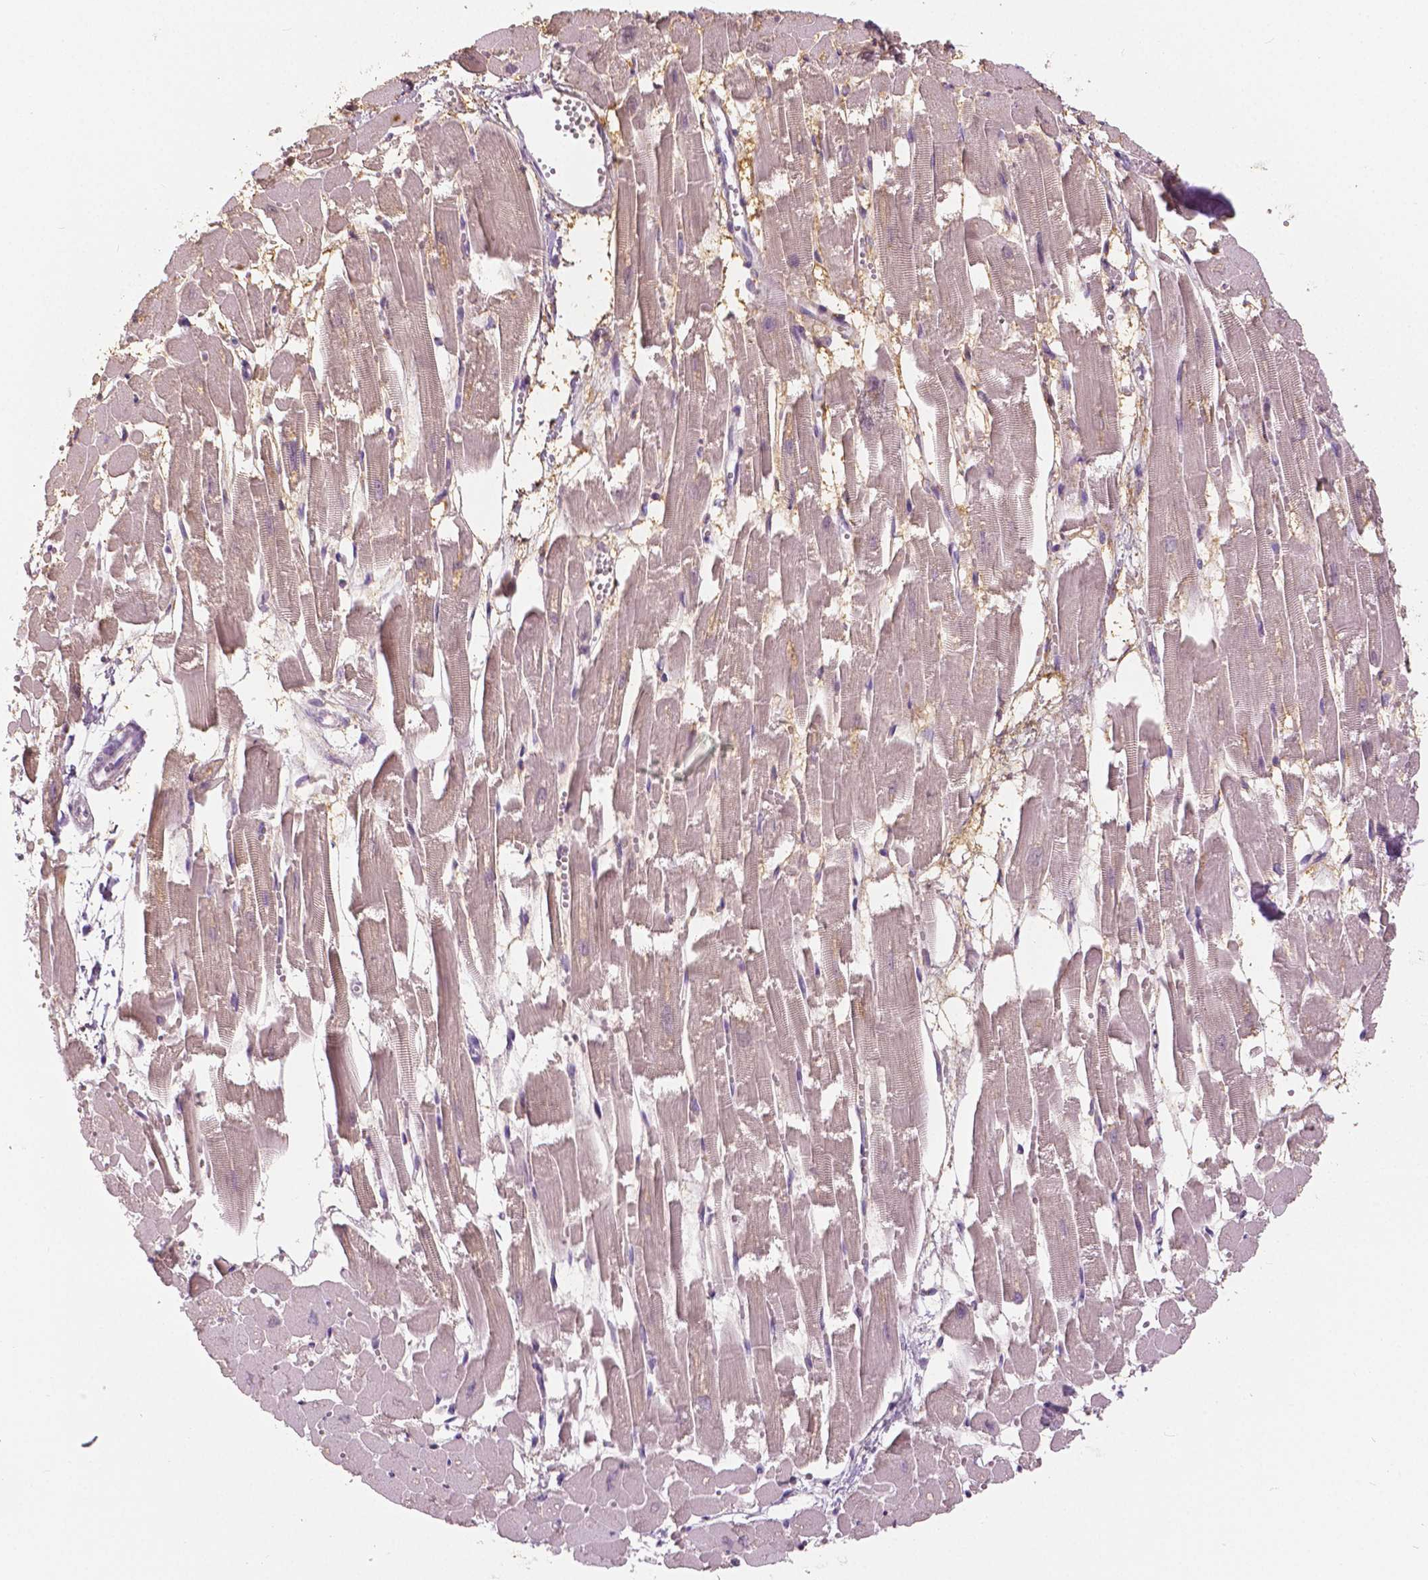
{"staining": {"intensity": "weak", "quantity": "25%-75%", "location": "cytoplasmic/membranous"}, "tissue": "heart muscle", "cell_type": "Cardiomyocytes", "image_type": "normal", "snomed": [{"axis": "morphology", "description": "Normal tissue, NOS"}, {"axis": "topography", "description": "Heart"}], "caption": "Immunohistochemical staining of unremarkable human heart muscle exhibits 25%-75% levels of weak cytoplasmic/membranous protein staining in about 25%-75% of cardiomyocytes.", "gene": "SLC24A1", "patient": {"sex": "female", "age": 52}}